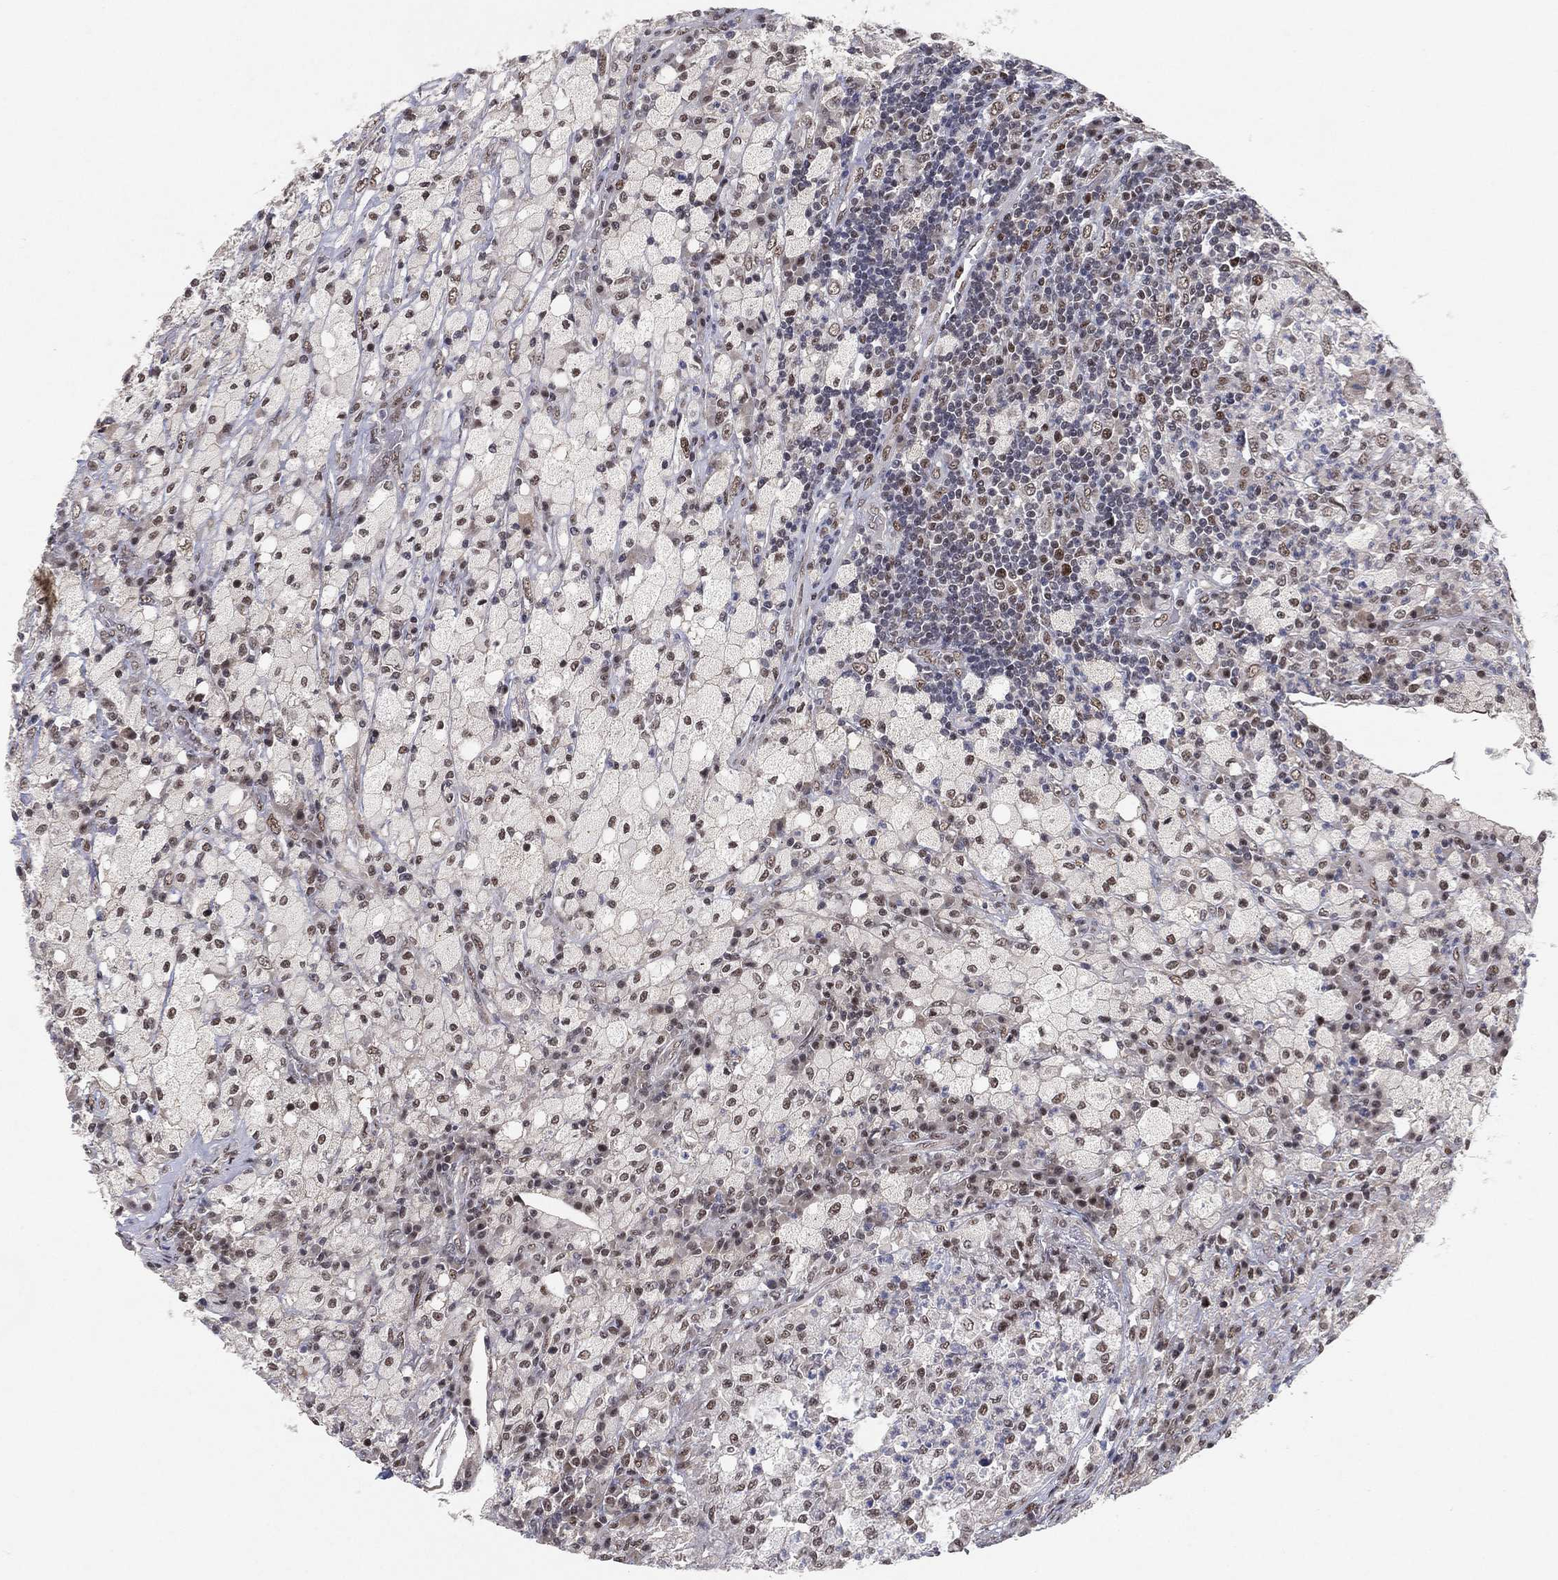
{"staining": {"intensity": "weak", "quantity": "25%-75%", "location": "nuclear"}, "tissue": "testis cancer", "cell_type": "Tumor cells", "image_type": "cancer", "snomed": [{"axis": "morphology", "description": "Necrosis, NOS"}, {"axis": "morphology", "description": "Carcinoma, Embryonal, NOS"}, {"axis": "topography", "description": "Testis"}], "caption": "Human testis cancer (embryonal carcinoma) stained with a brown dye demonstrates weak nuclear positive expression in about 25%-75% of tumor cells.", "gene": "DGCR8", "patient": {"sex": "male", "age": 19}}